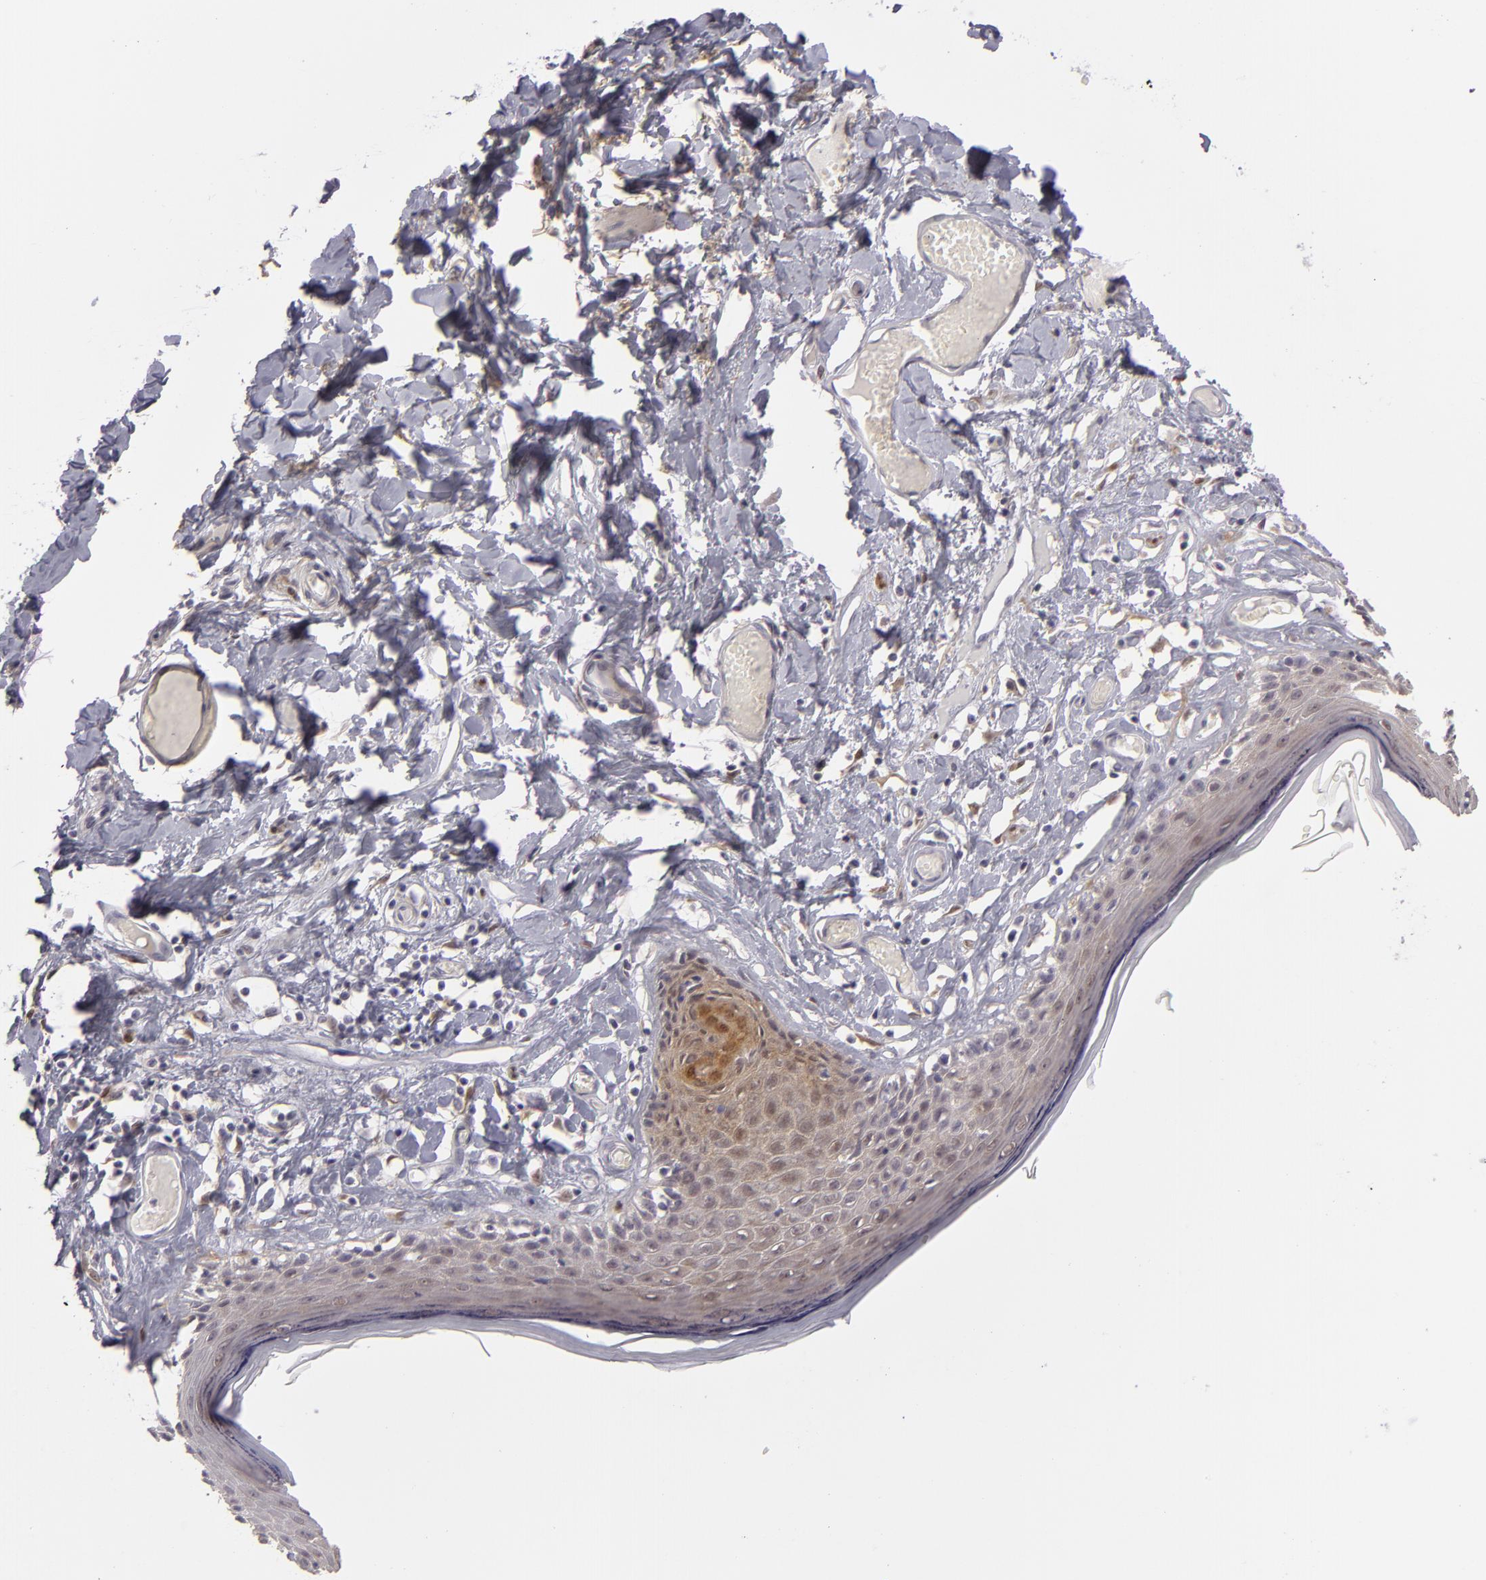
{"staining": {"intensity": "weak", "quantity": ">75%", "location": "cytoplasmic/membranous,nuclear"}, "tissue": "skin", "cell_type": "Epidermal cells", "image_type": "normal", "snomed": [{"axis": "morphology", "description": "Normal tissue, NOS"}, {"axis": "topography", "description": "Vascular tissue"}, {"axis": "topography", "description": "Vulva"}, {"axis": "topography", "description": "Peripheral nerve tissue"}], "caption": "Unremarkable skin was stained to show a protein in brown. There is low levels of weak cytoplasmic/membranous,nuclear expression in approximately >75% of epidermal cells.", "gene": "EFS", "patient": {"sex": "female", "age": 86}}